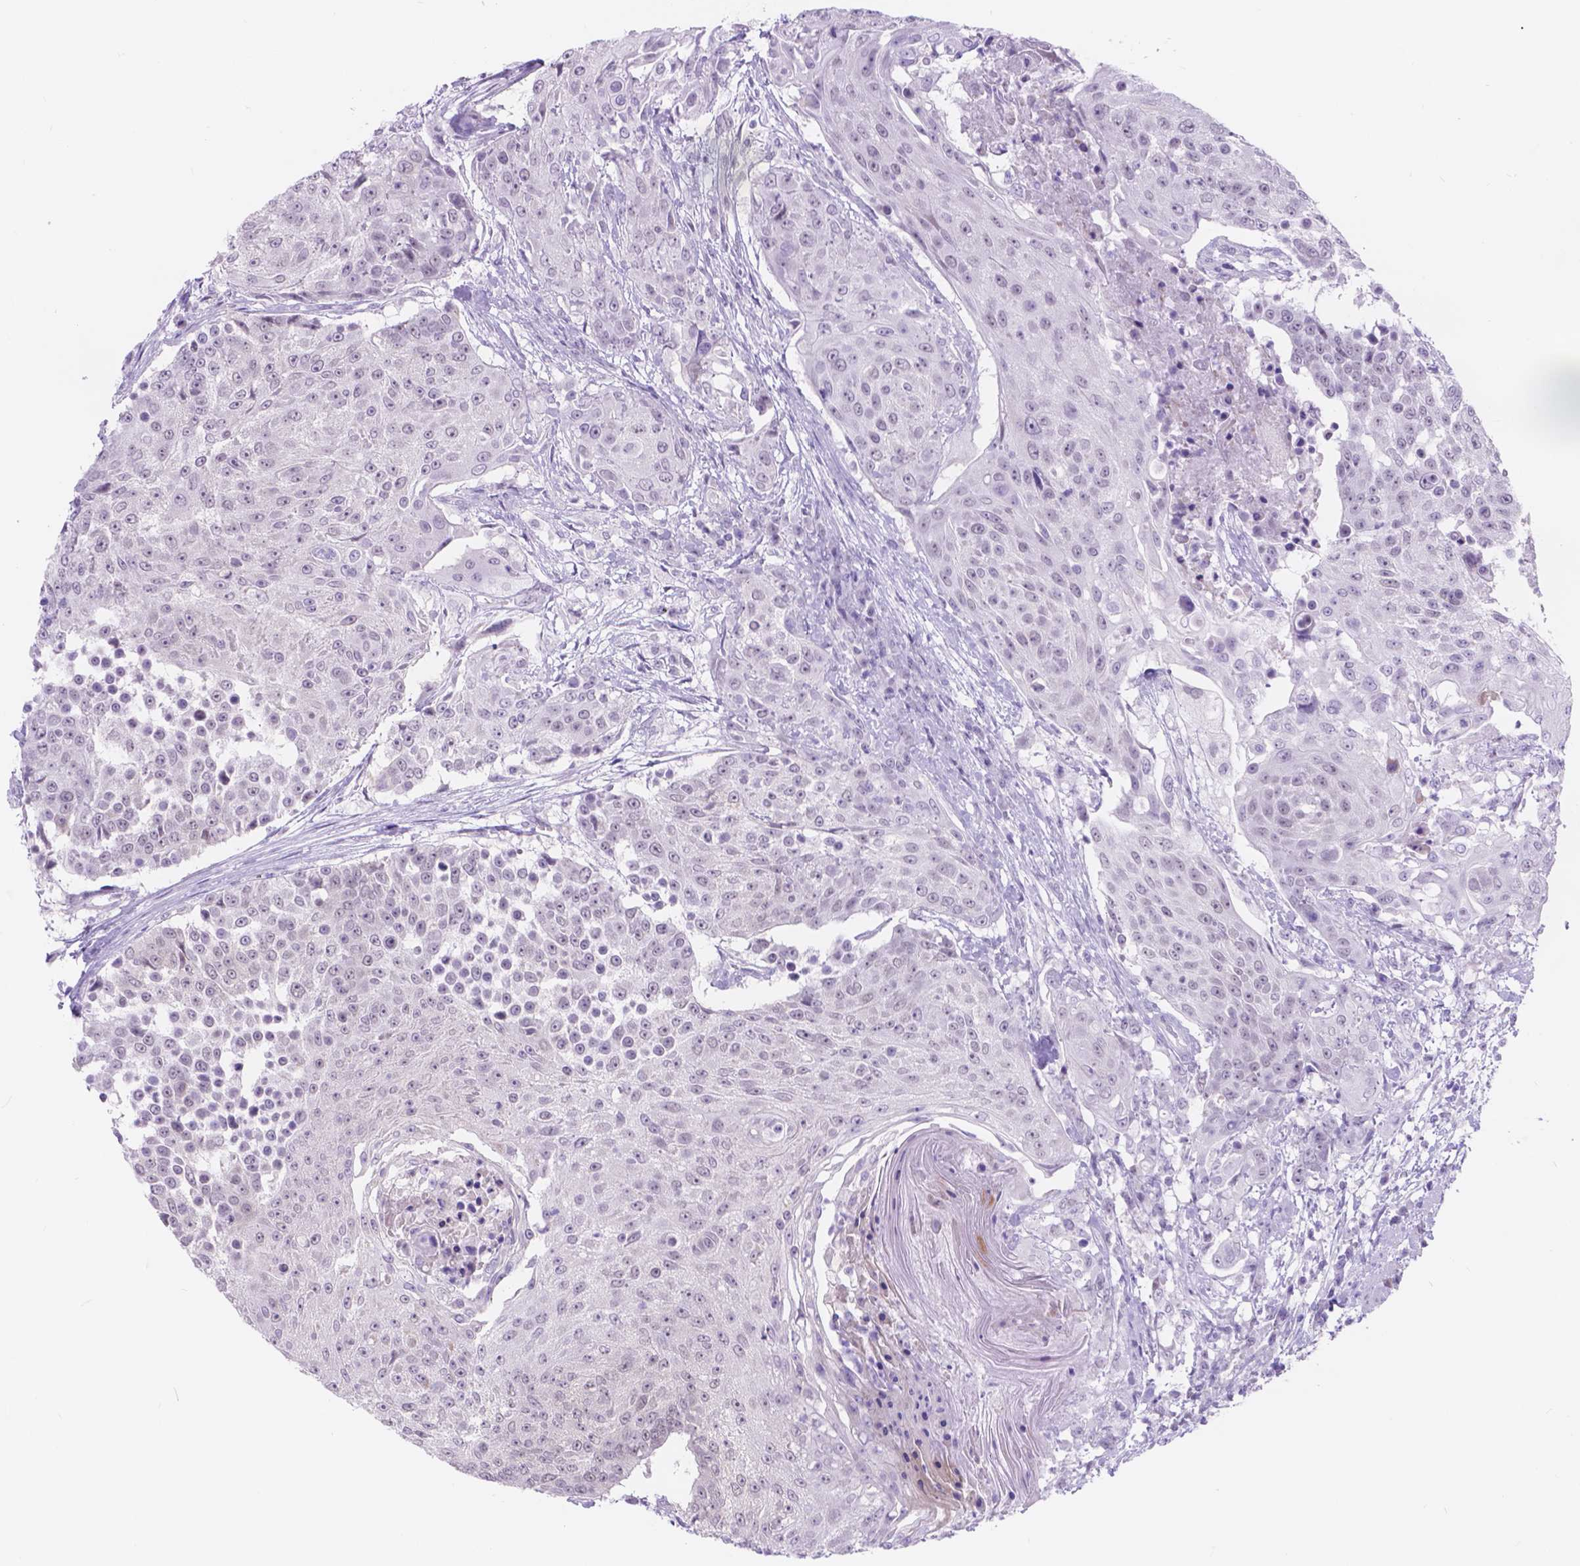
{"staining": {"intensity": "negative", "quantity": "none", "location": "none"}, "tissue": "urothelial cancer", "cell_type": "Tumor cells", "image_type": "cancer", "snomed": [{"axis": "morphology", "description": "Urothelial carcinoma, High grade"}, {"axis": "topography", "description": "Urinary bladder"}], "caption": "DAB immunohistochemical staining of urothelial carcinoma (high-grade) reveals no significant expression in tumor cells.", "gene": "DCC", "patient": {"sex": "female", "age": 63}}